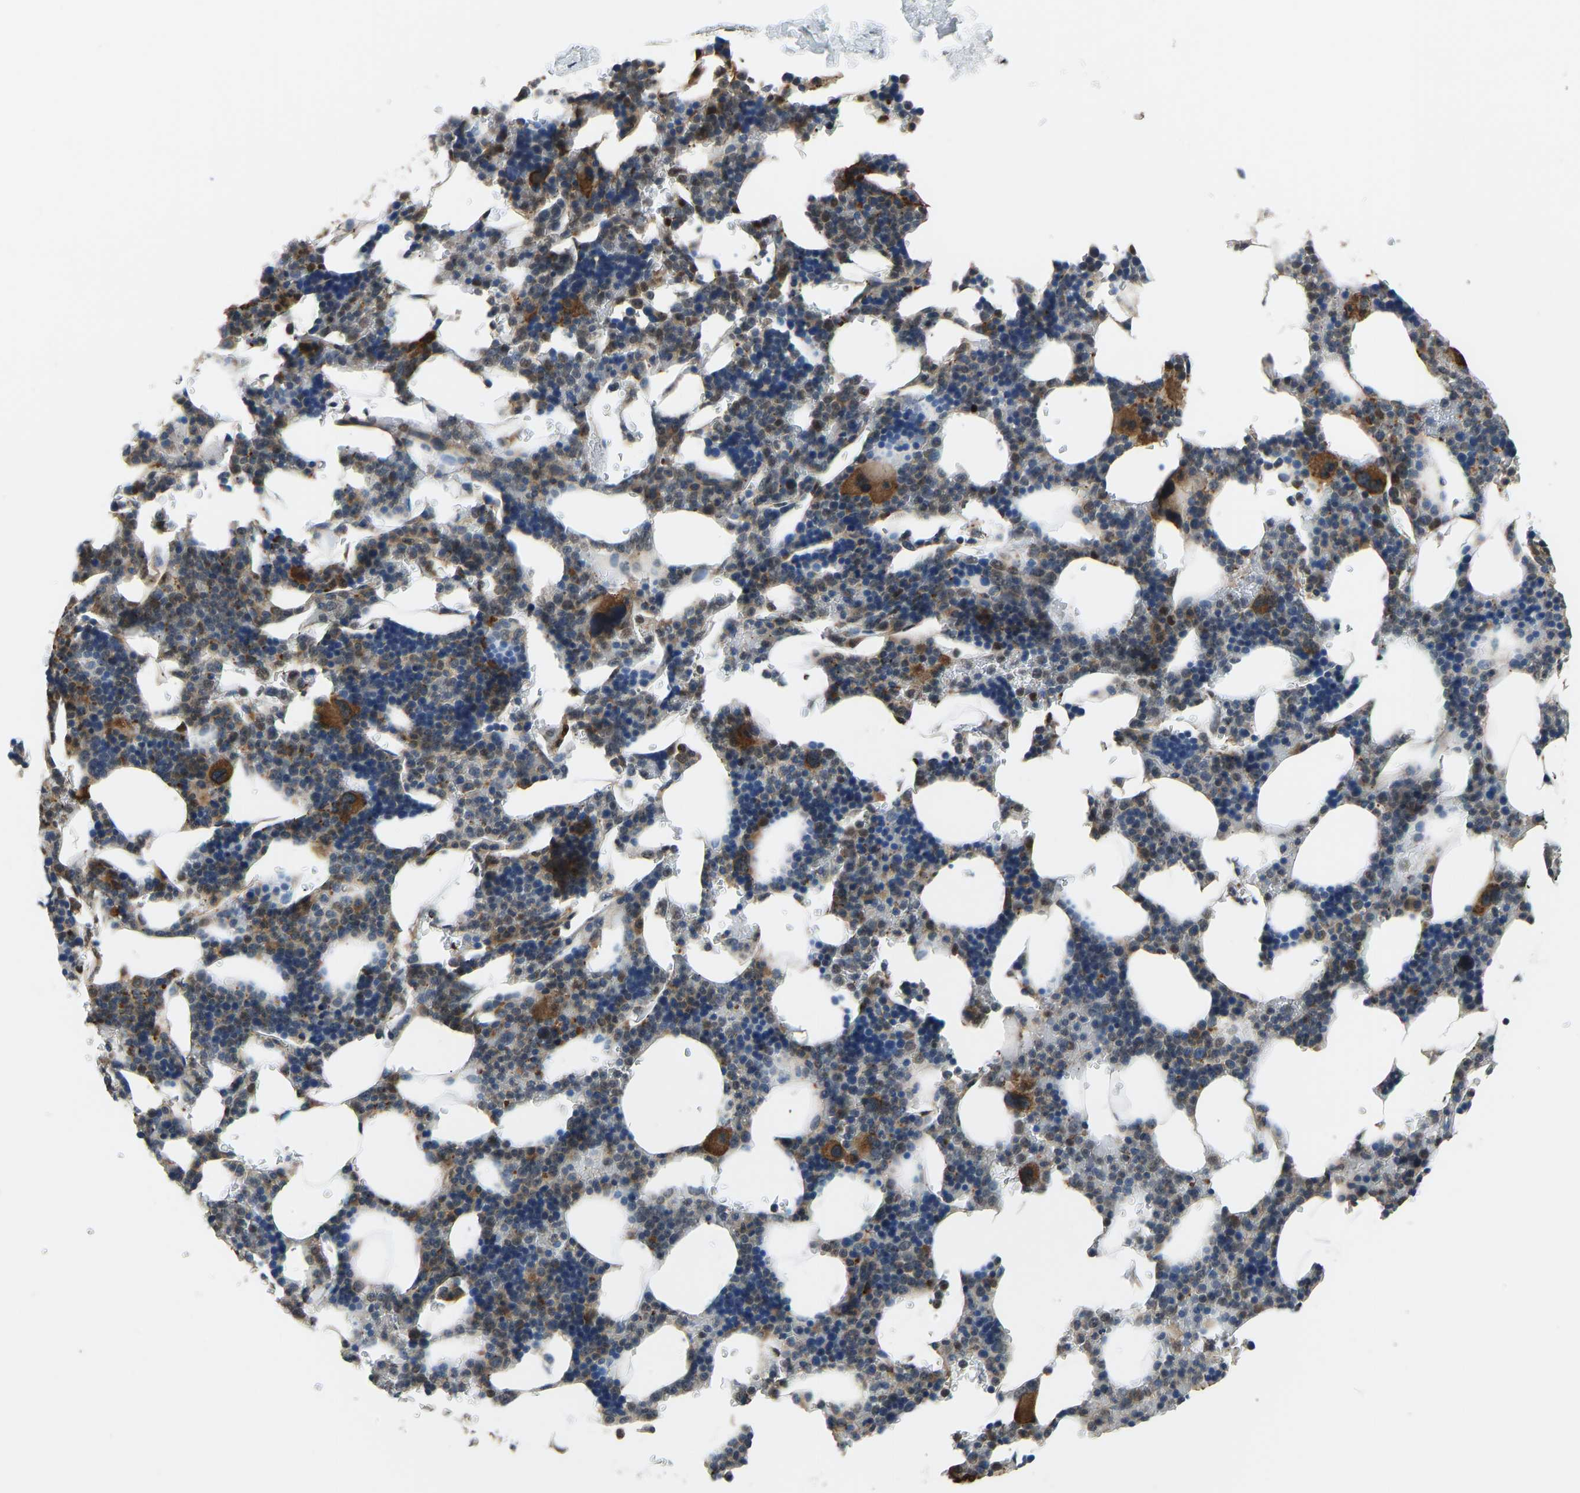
{"staining": {"intensity": "strong", "quantity": "<25%", "location": "cytoplasmic/membranous"}, "tissue": "bone marrow", "cell_type": "Hematopoietic cells", "image_type": "normal", "snomed": [{"axis": "morphology", "description": "Normal tissue, NOS"}, {"axis": "topography", "description": "Bone marrow"}], "caption": "Brown immunohistochemical staining in benign bone marrow demonstrates strong cytoplasmic/membranous staining in approximately <25% of hematopoietic cells.", "gene": "FOS", "patient": {"sex": "female", "age": 81}}